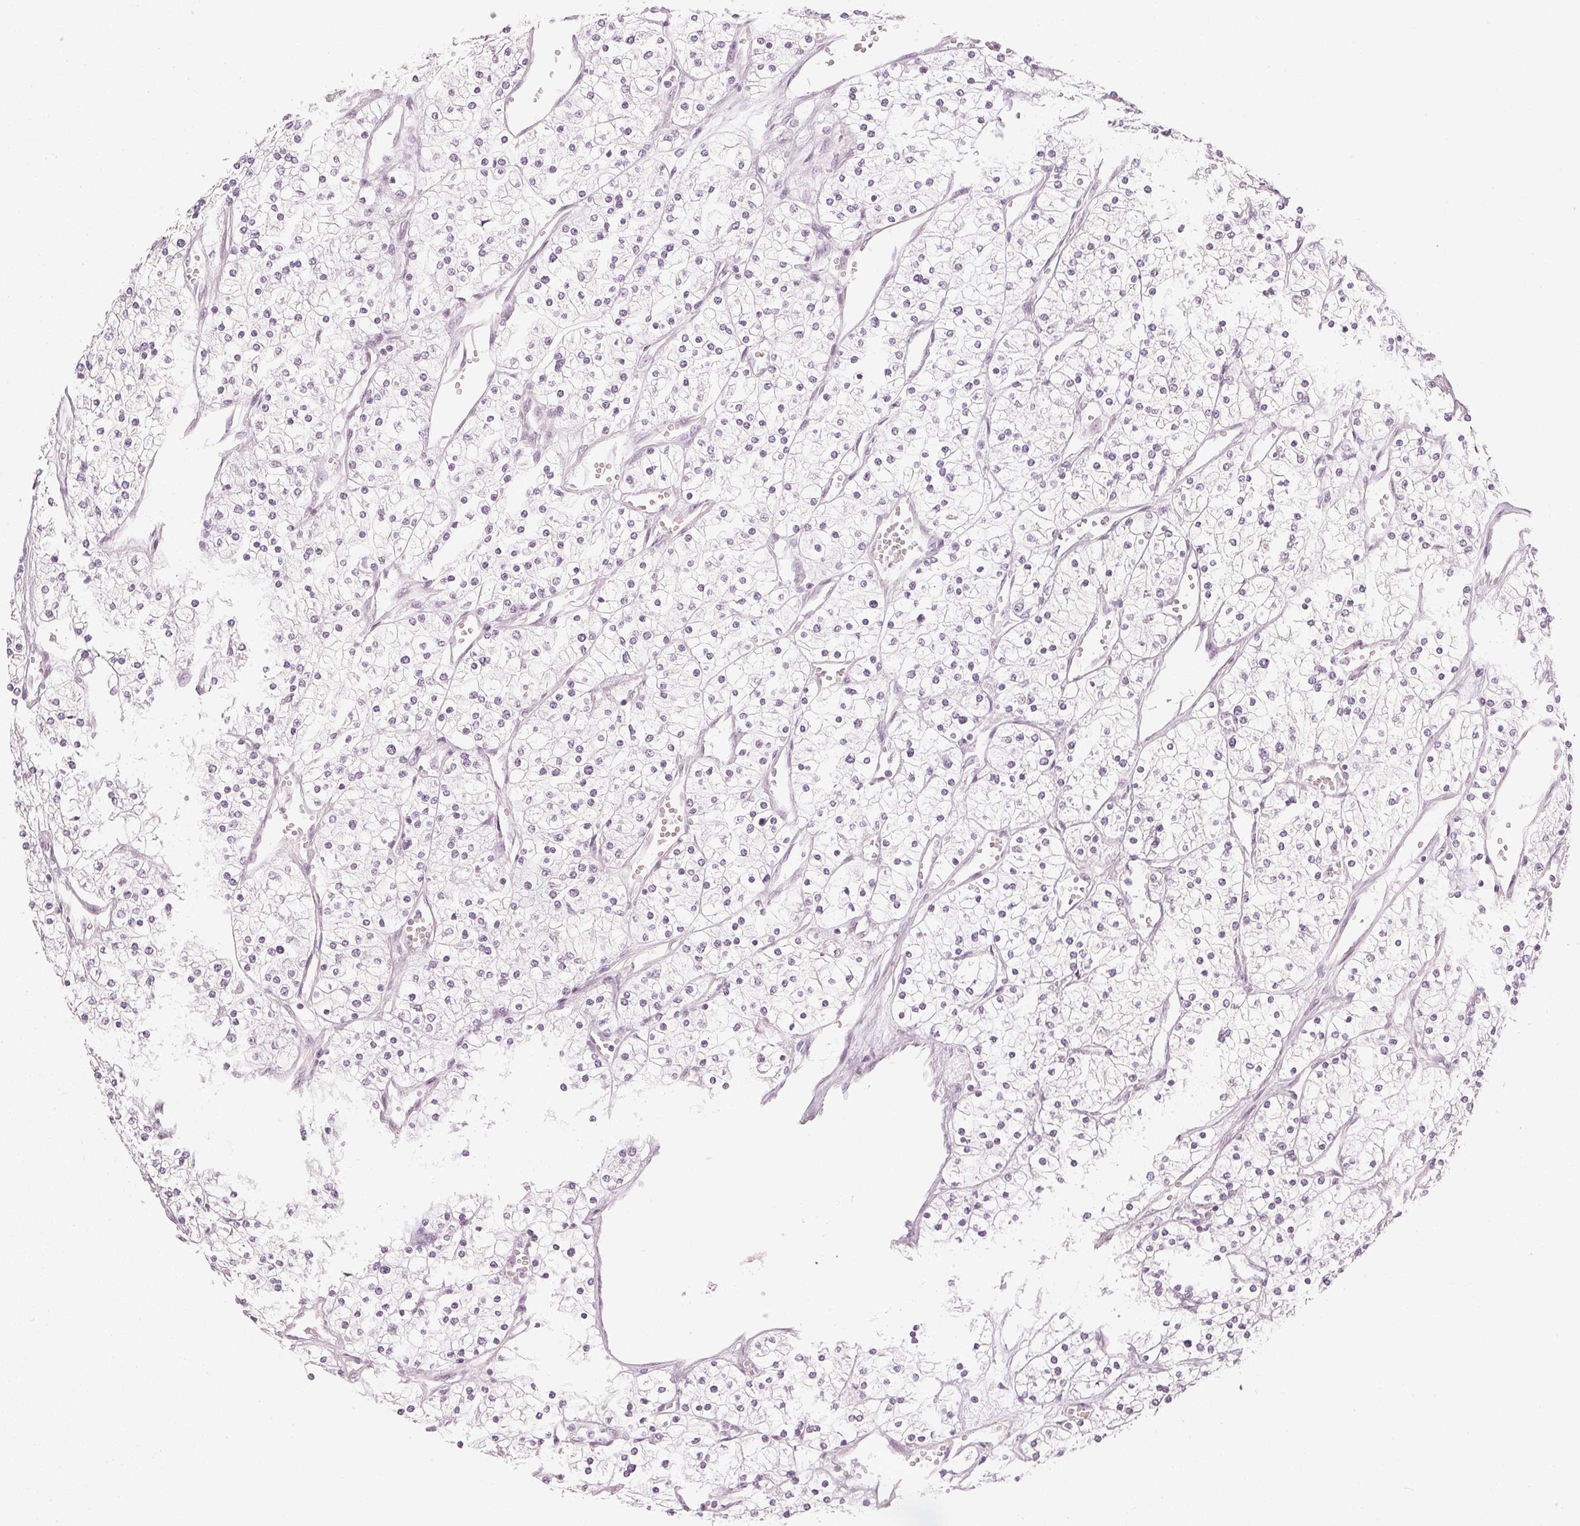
{"staining": {"intensity": "negative", "quantity": "none", "location": "none"}, "tissue": "renal cancer", "cell_type": "Tumor cells", "image_type": "cancer", "snomed": [{"axis": "morphology", "description": "Adenocarcinoma, NOS"}, {"axis": "topography", "description": "Kidney"}], "caption": "The histopathology image shows no staining of tumor cells in adenocarcinoma (renal).", "gene": "APLP1", "patient": {"sex": "male", "age": 80}}